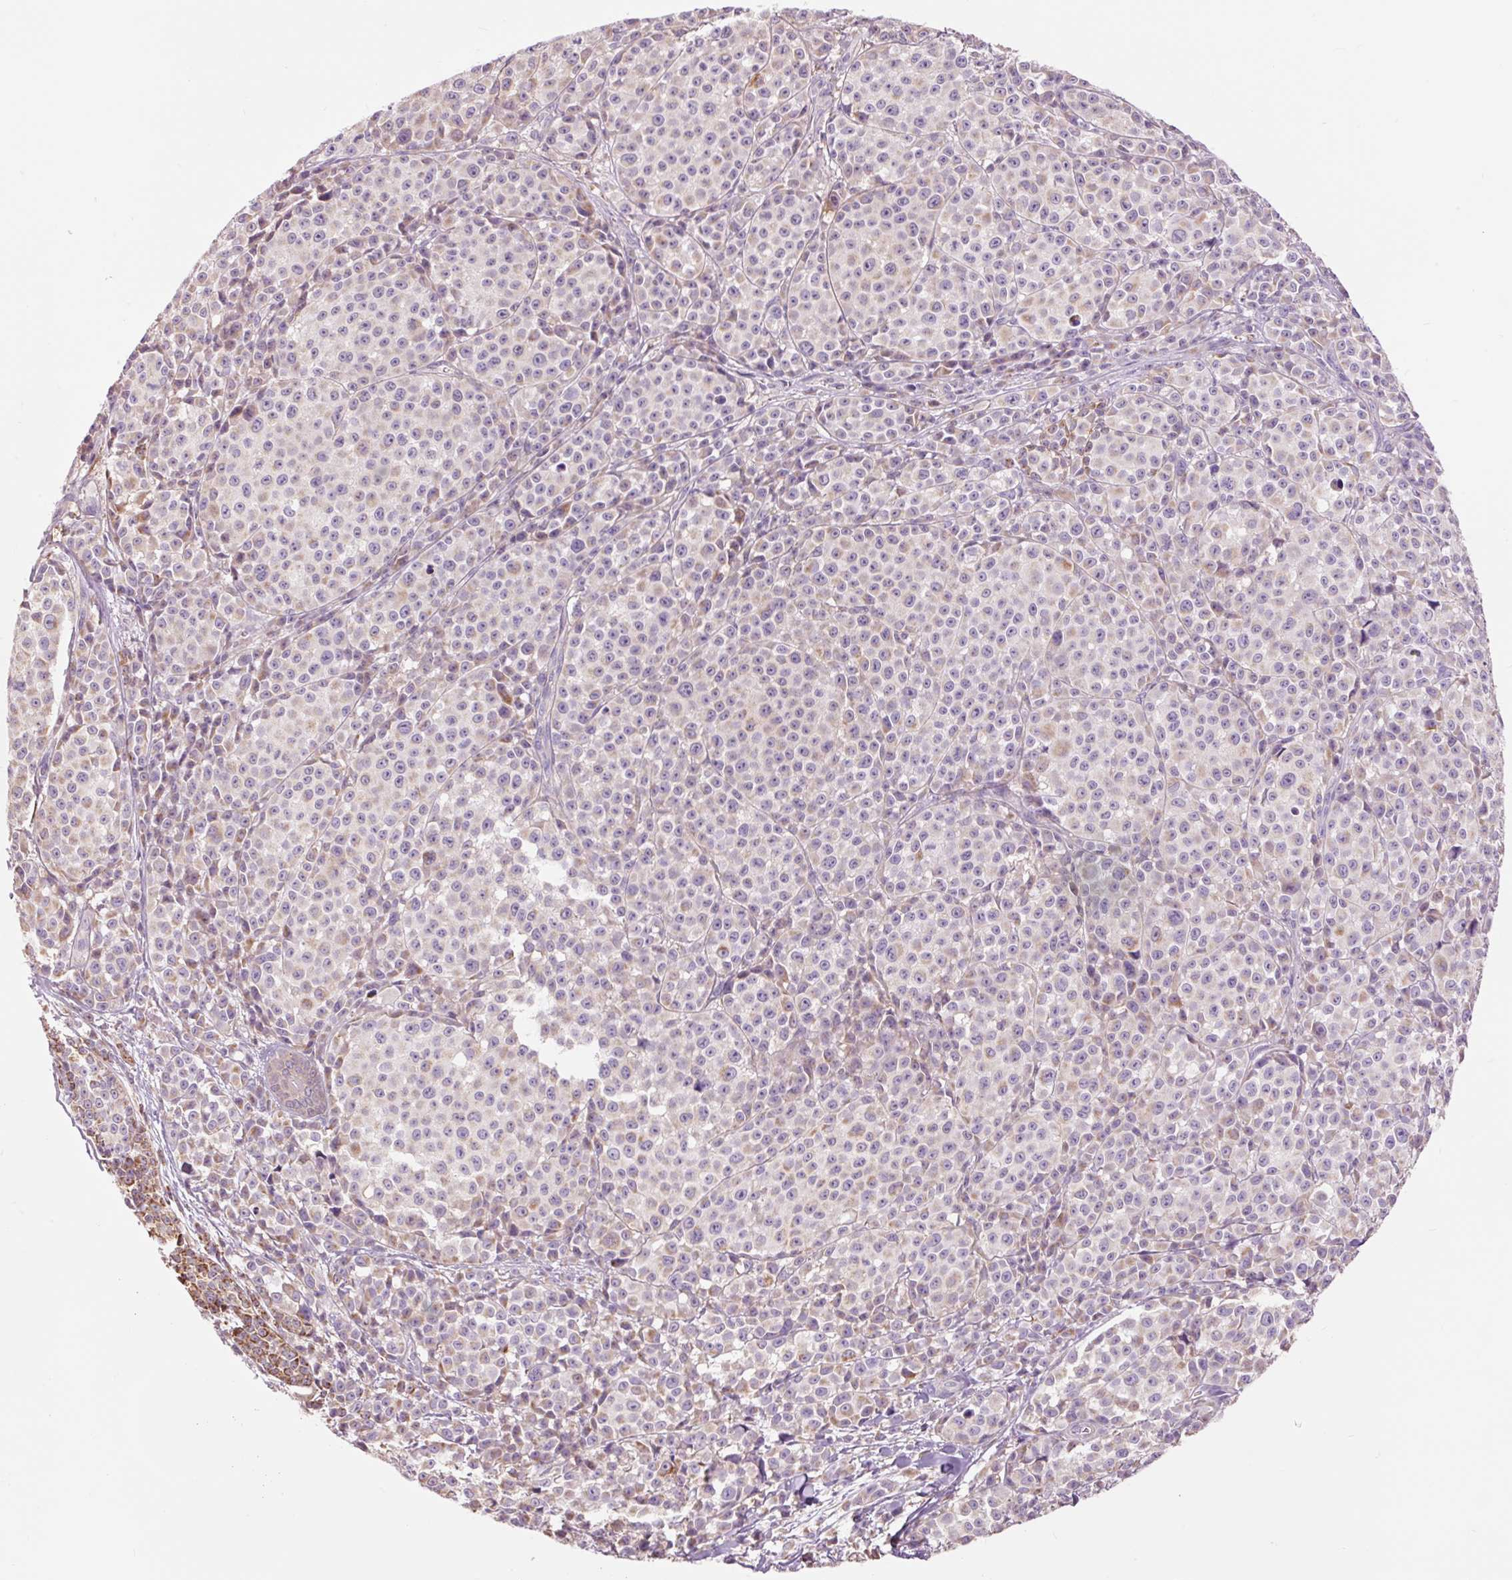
{"staining": {"intensity": "moderate", "quantity": "25%-75%", "location": "cytoplasmic/membranous"}, "tissue": "melanoma", "cell_type": "Tumor cells", "image_type": "cancer", "snomed": [{"axis": "morphology", "description": "Malignant melanoma, NOS"}, {"axis": "topography", "description": "Skin"}], "caption": "DAB (3,3'-diaminobenzidine) immunohistochemical staining of human melanoma demonstrates moderate cytoplasmic/membranous protein expression in approximately 25%-75% of tumor cells.", "gene": "PRDX5", "patient": {"sex": "female", "age": 35}}